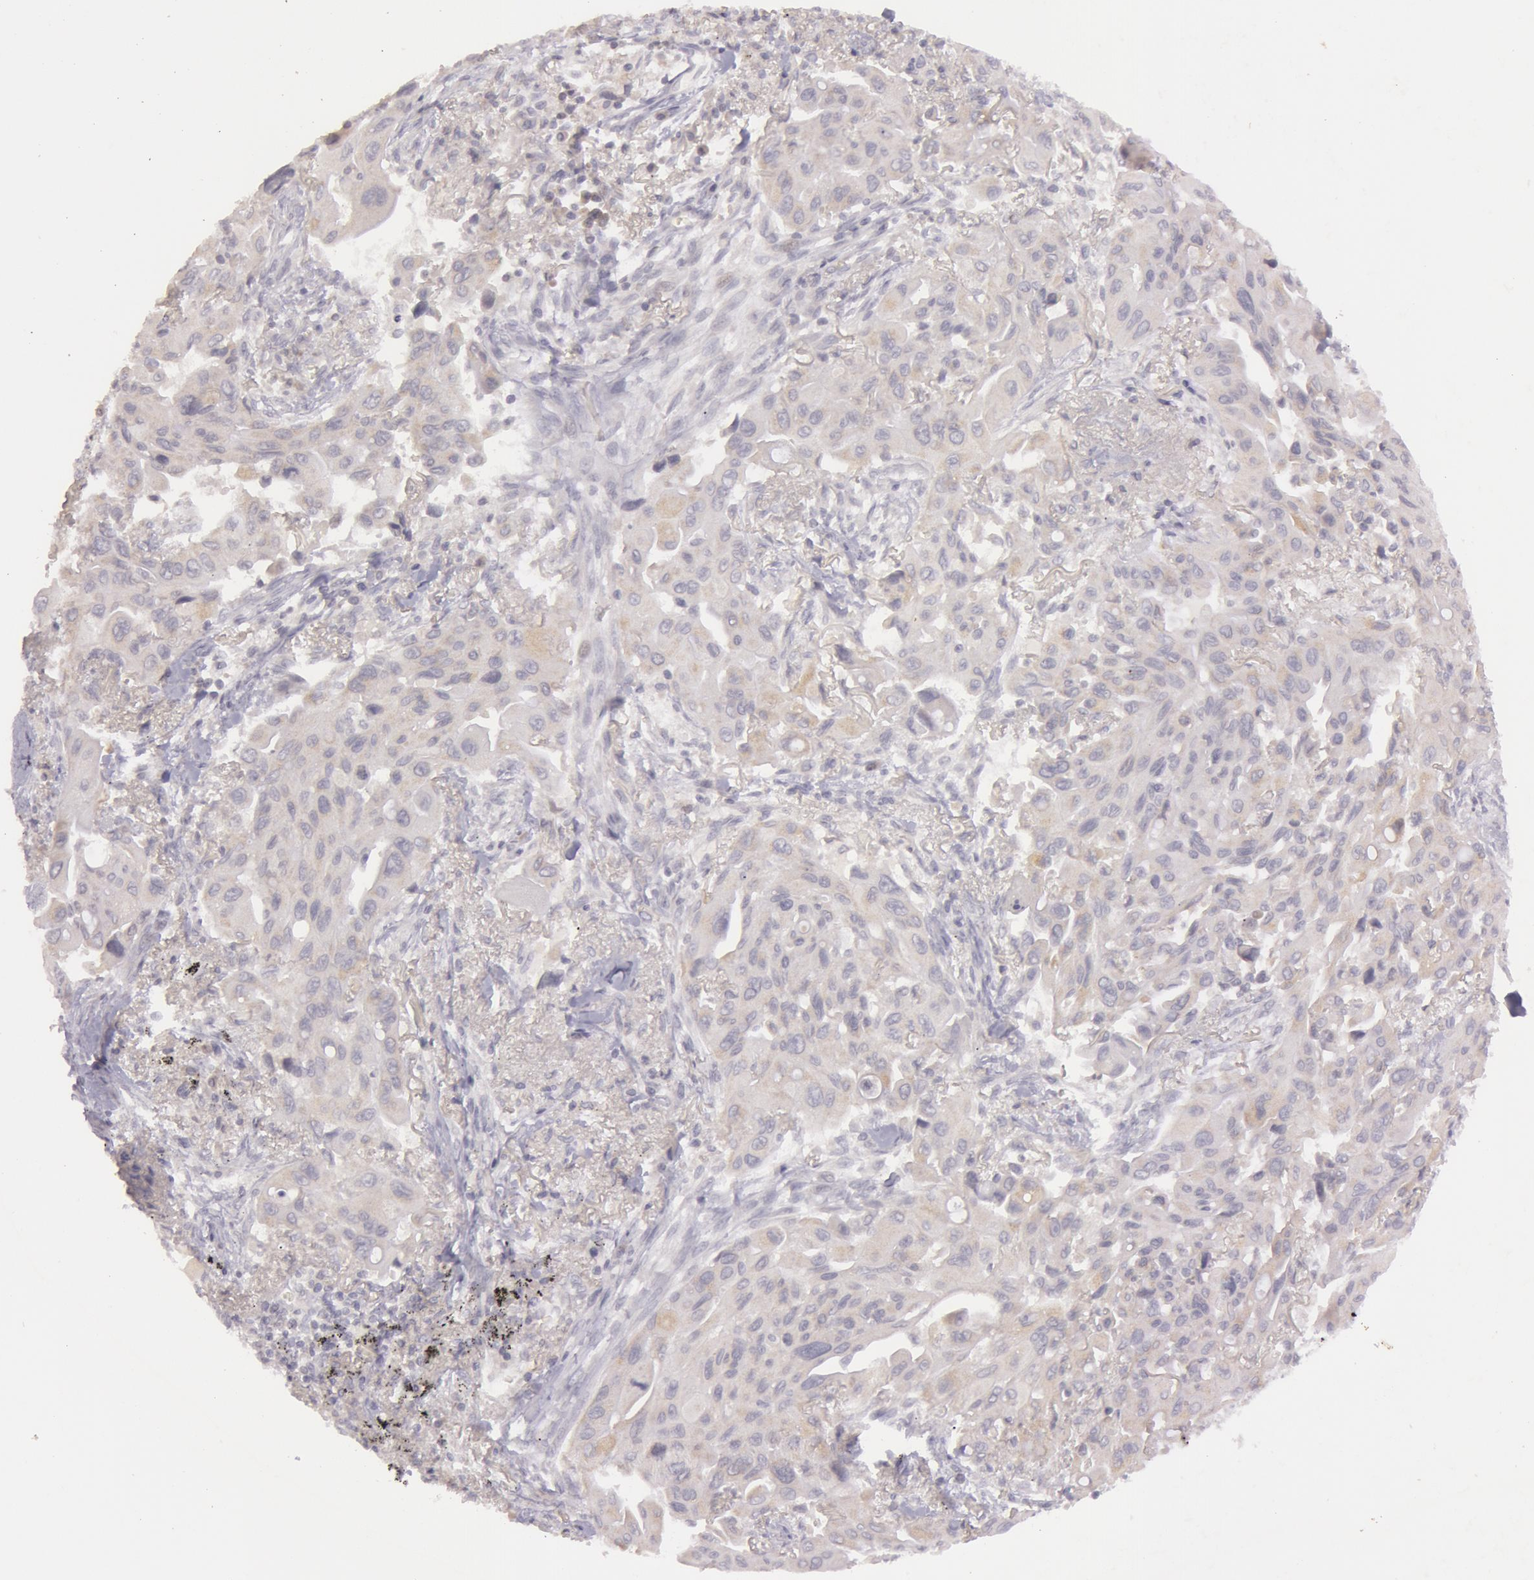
{"staining": {"intensity": "weak", "quantity": "25%-75%", "location": "cytoplasmic/membranous"}, "tissue": "lung cancer", "cell_type": "Tumor cells", "image_type": "cancer", "snomed": [{"axis": "morphology", "description": "Adenocarcinoma, NOS"}, {"axis": "topography", "description": "Lung"}], "caption": "Protein positivity by IHC exhibits weak cytoplasmic/membranous expression in approximately 25%-75% of tumor cells in adenocarcinoma (lung). (Stains: DAB in brown, nuclei in blue, Microscopy: brightfield microscopy at high magnification).", "gene": "MXRA5", "patient": {"sex": "male", "age": 68}}